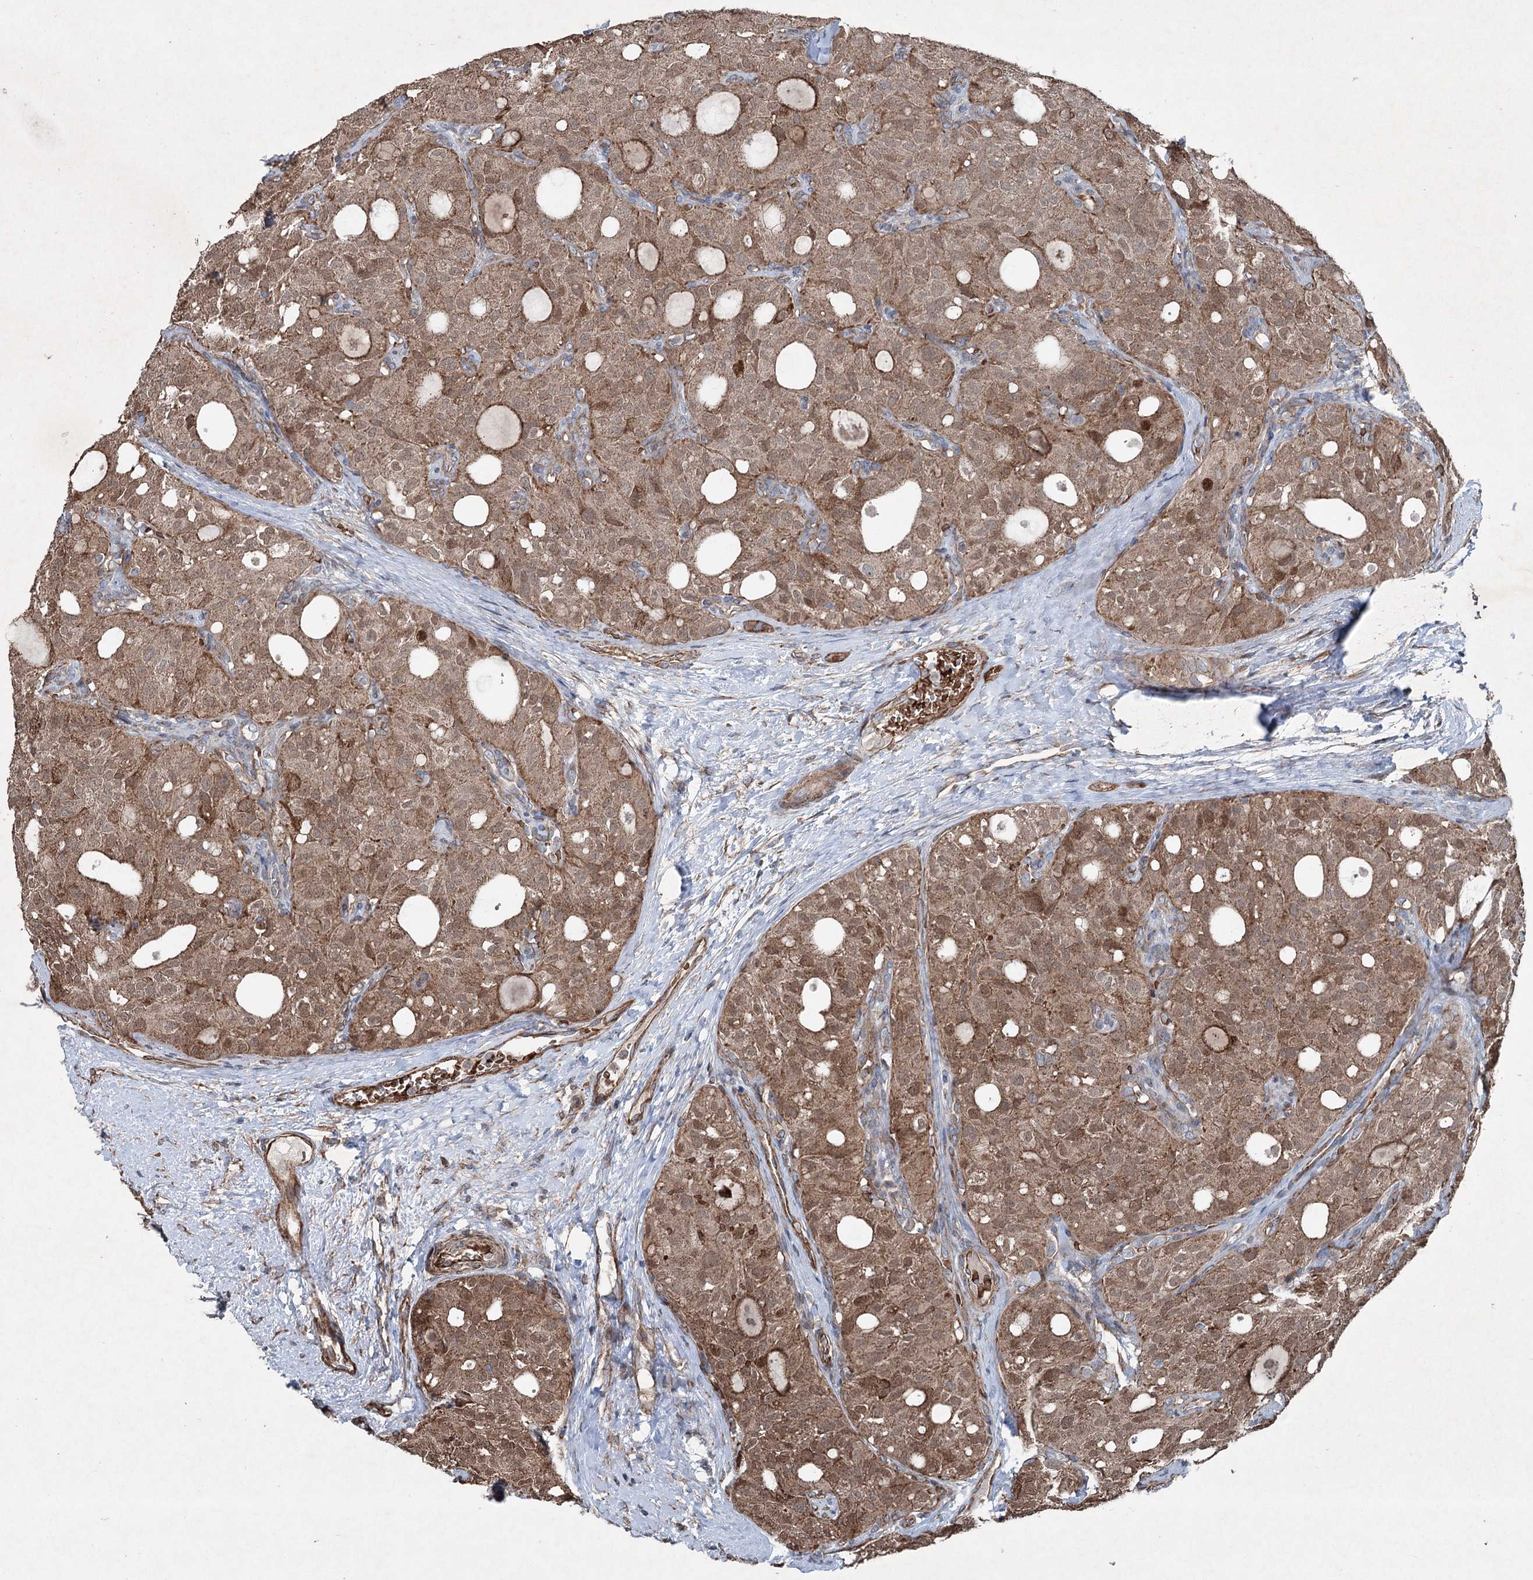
{"staining": {"intensity": "moderate", "quantity": ">75%", "location": "cytoplasmic/membranous,nuclear"}, "tissue": "thyroid cancer", "cell_type": "Tumor cells", "image_type": "cancer", "snomed": [{"axis": "morphology", "description": "Follicular adenoma carcinoma, NOS"}, {"axis": "topography", "description": "Thyroid gland"}], "caption": "Protein staining of follicular adenoma carcinoma (thyroid) tissue reveals moderate cytoplasmic/membranous and nuclear positivity in about >75% of tumor cells.", "gene": "SERINC5", "patient": {"sex": "male", "age": 75}}